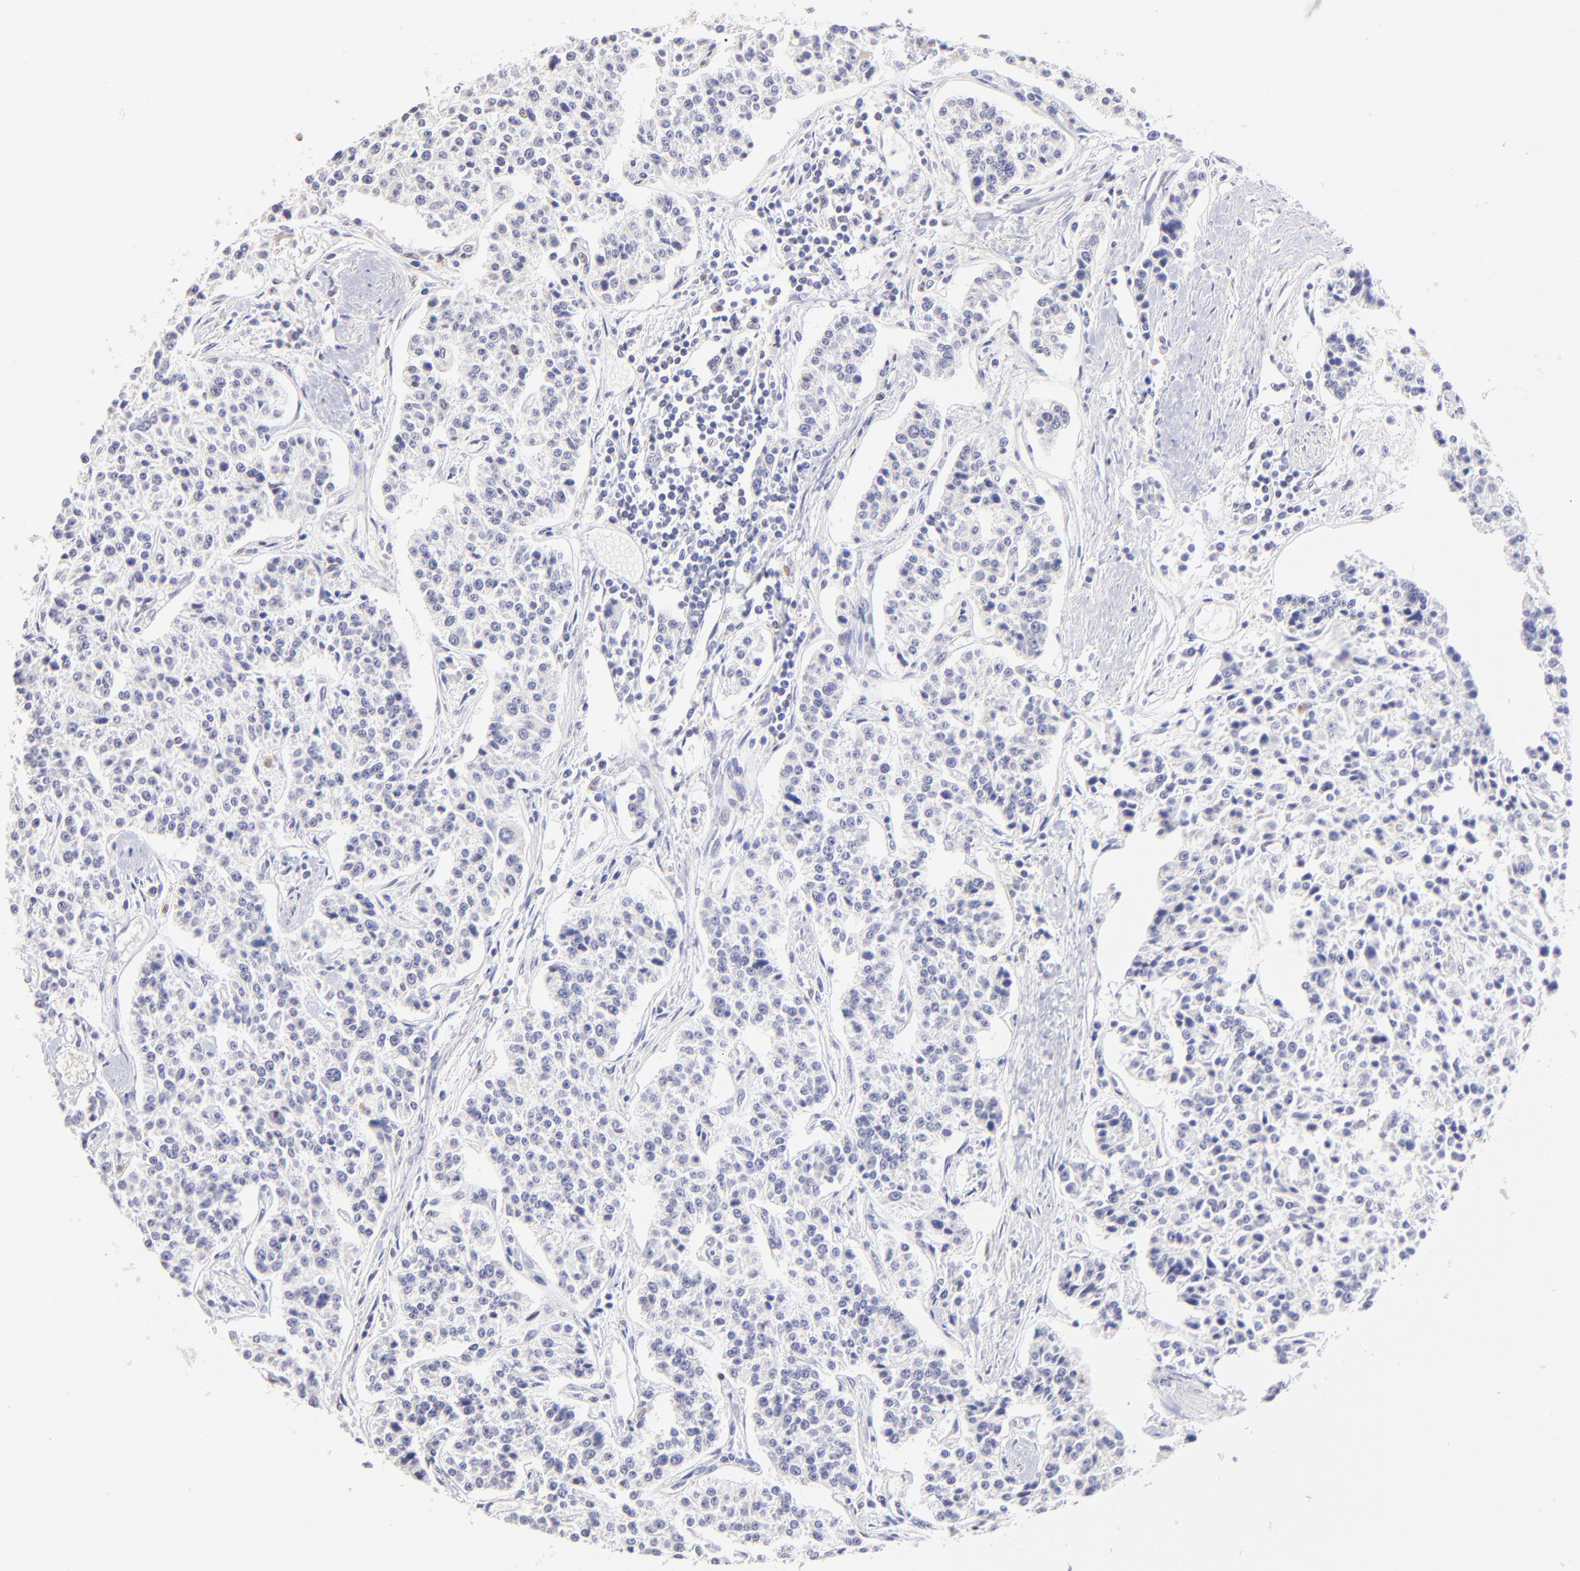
{"staining": {"intensity": "negative", "quantity": "none", "location": "none"}, "tissue": "carcinoid", "cell_type": "Tumor cells", "image_type": "cancer", "snomed": [{"axis": "morphology", "description": "Carcinoid, malignant, NOS"}, {"axis": "topography", "description": "Stomach"}], "caption": "Protein analysis of carcinoid (malignant) displays no significant positivity in tumor cells.", "gene": "DNMT1", "patient": {"sex": "female", "age": 76}}